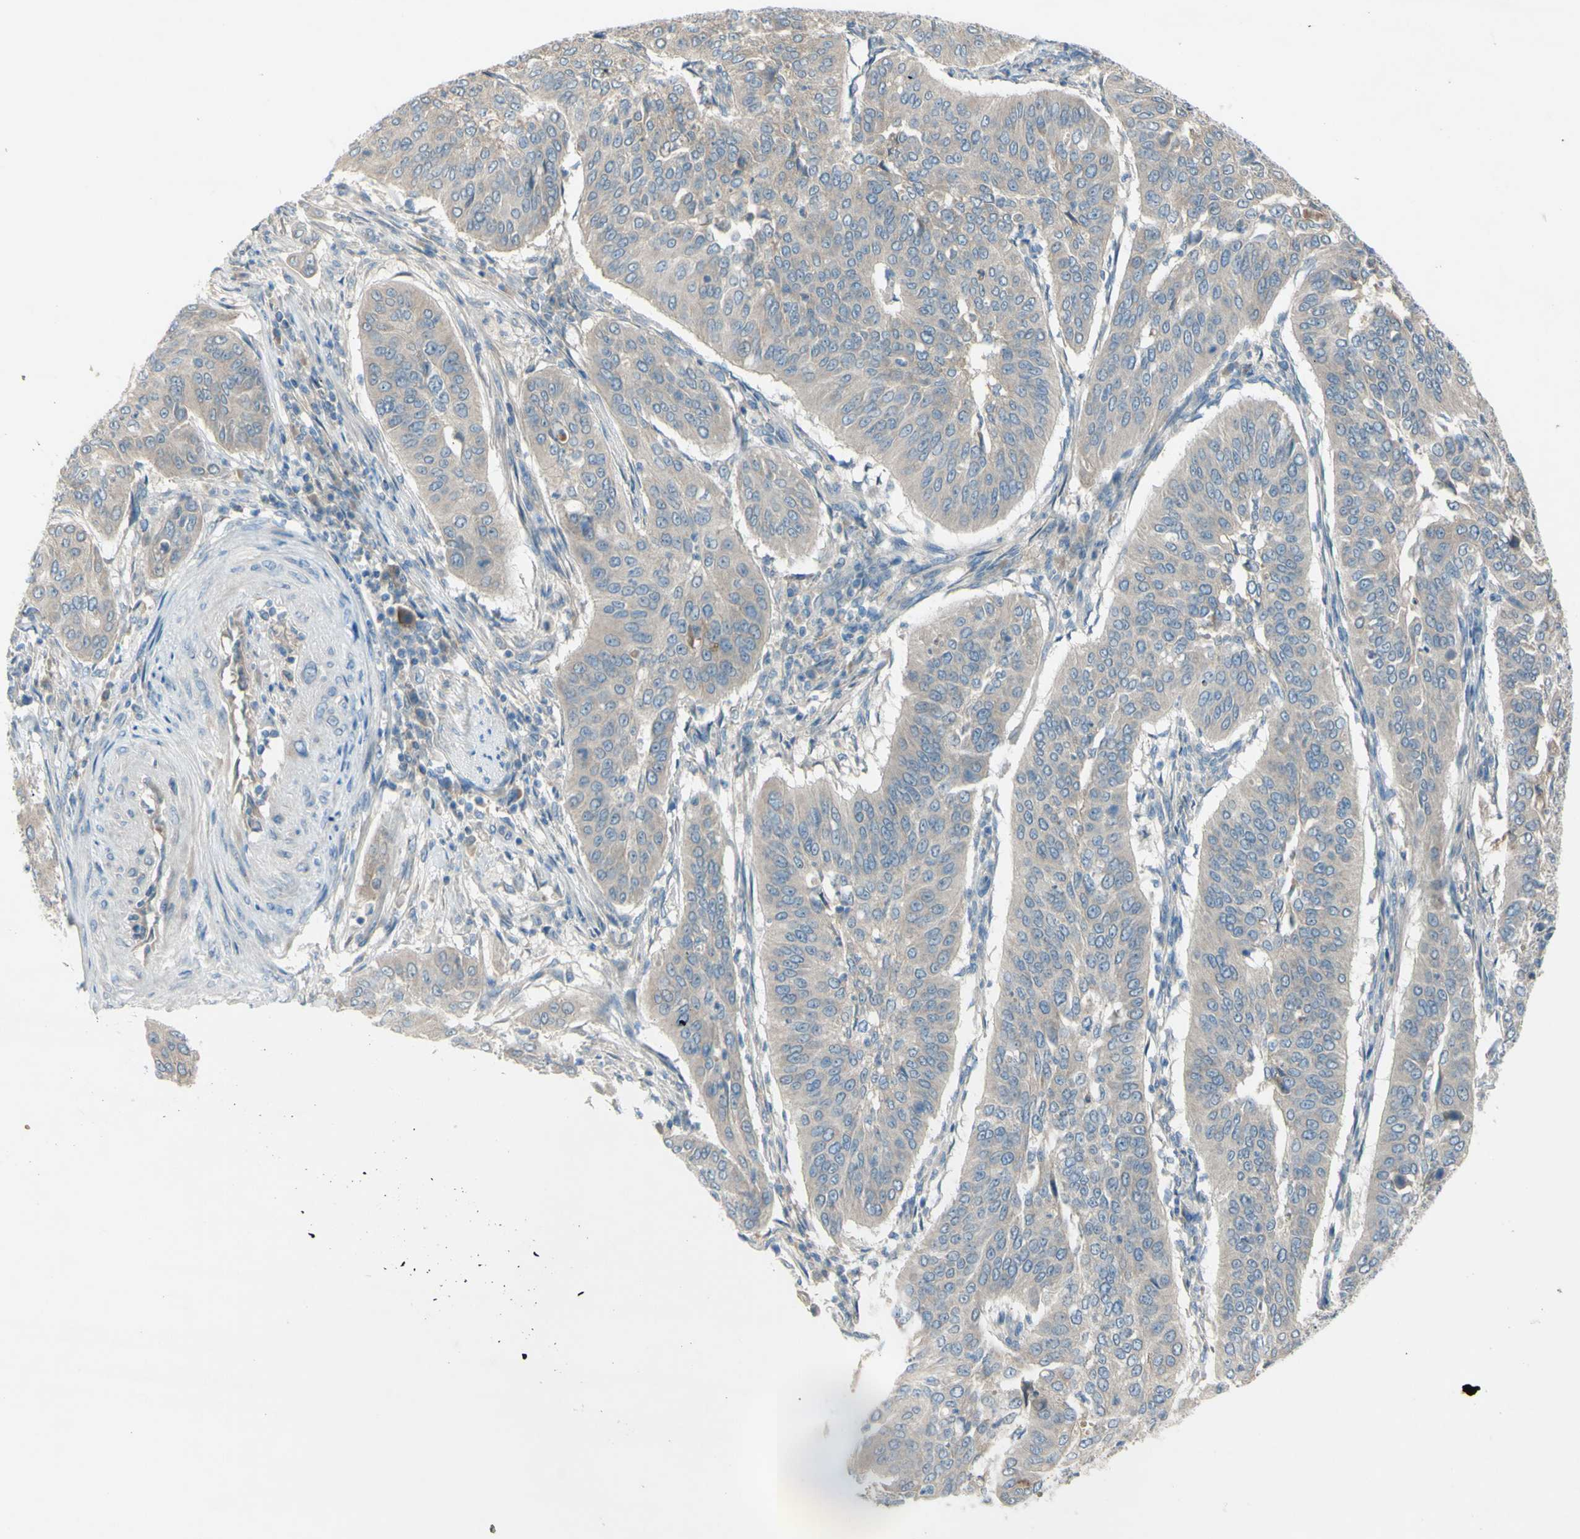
{"staining": {"intensity": "weak", "quantity": "<25%", "location": "cytoplasmic/membranous"}, "tissue": "cervical cancer", "cell_type": "Tumor cells", "image_type": "cancer", "snomed": [{"axis": "morphology", "description": "Normal tissue, NOS"}, {"axis": "morphology", "description": "Squamous cell carcinoma, NOS"}, {"axis": "topography", "description": "Cervix"}], "caption": "DAB immunohistochemical staining of cervical squamous cell carcinoma reveals no significant positivity in tumor cells.", "gene": "ATRN", "patient": {"sex": "female", "age": 39}}